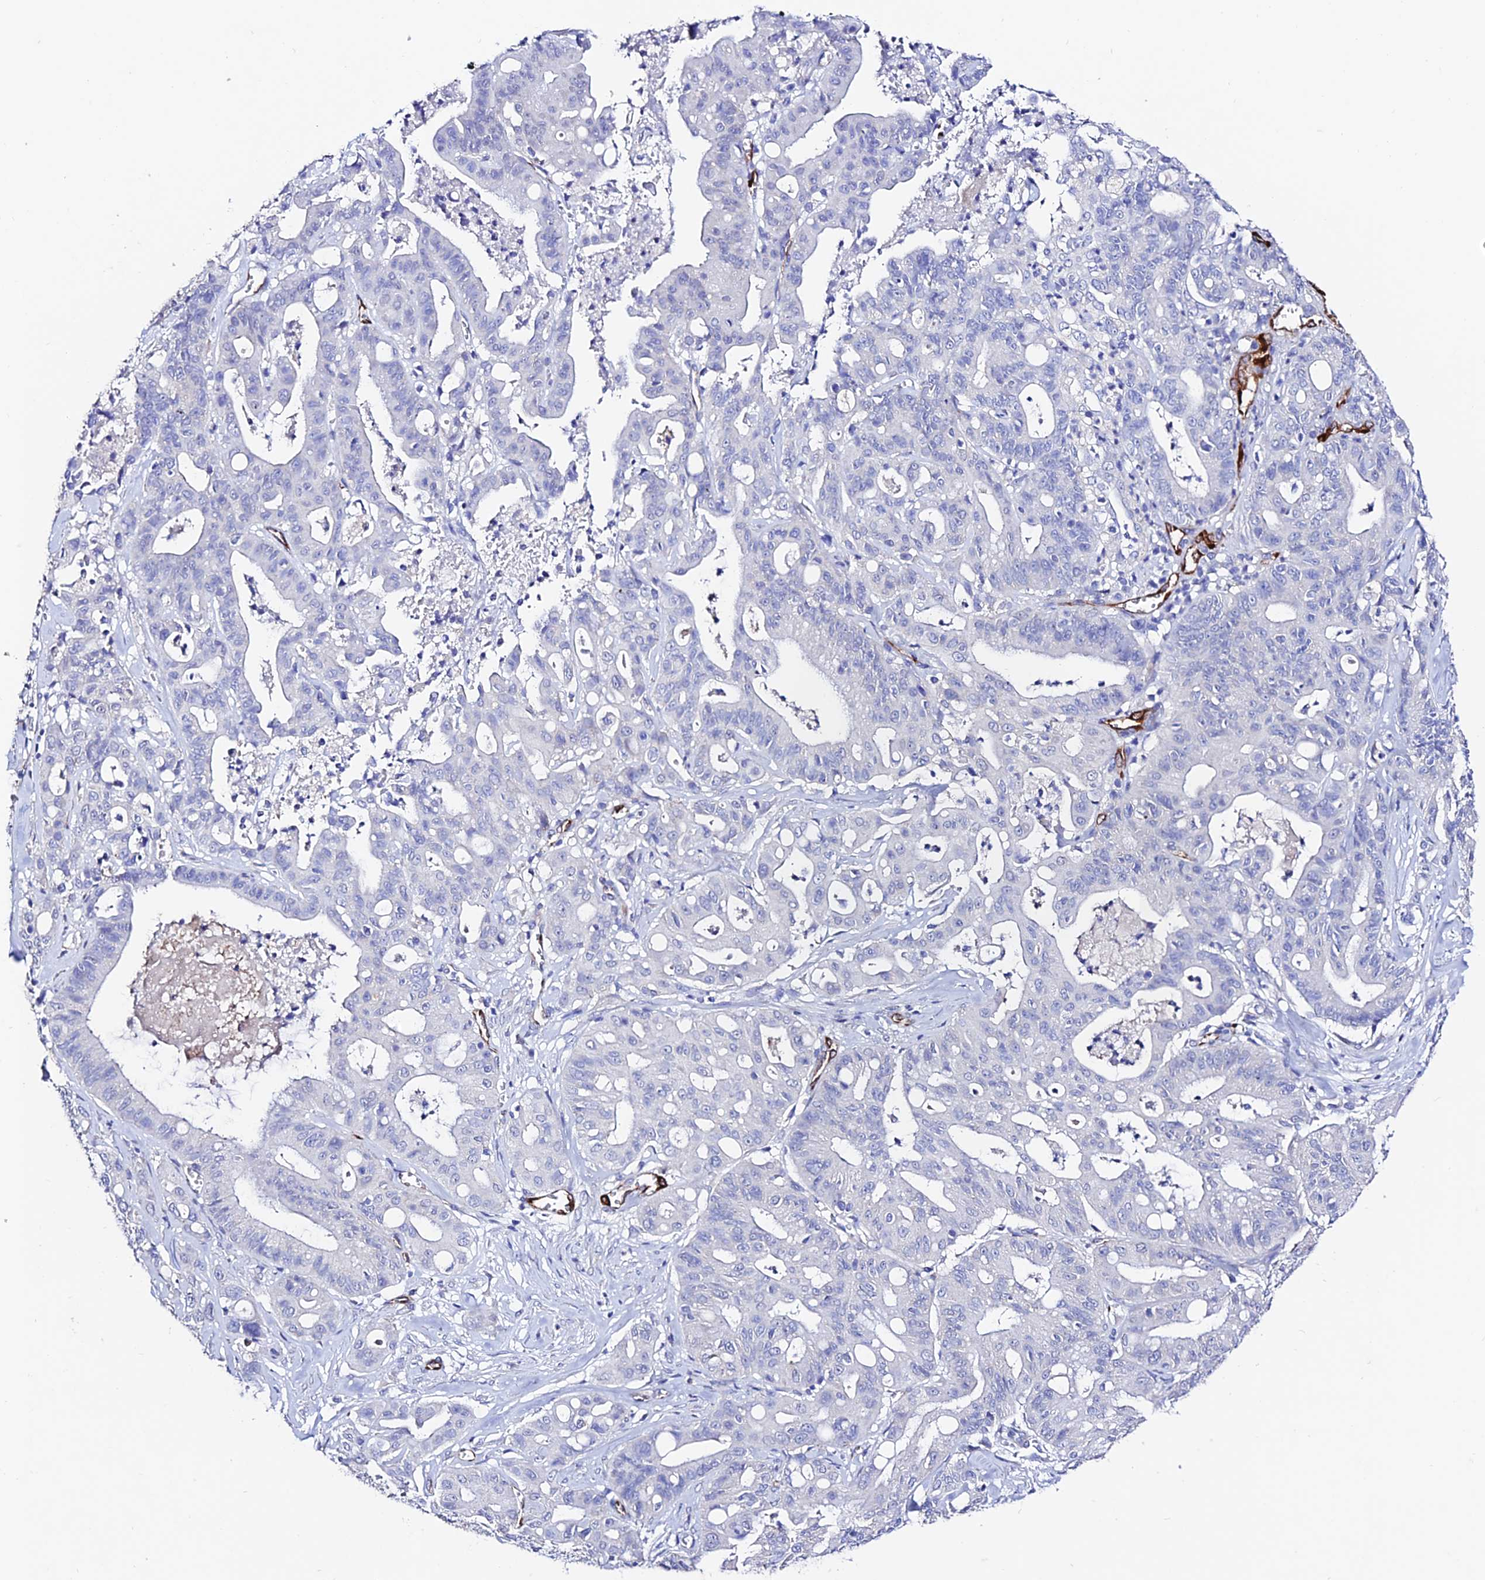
{"staining": {"intensity": "negative", "quantity": "none", "location": "none"}, "tissue": "ovarian cancer", "cell_type": "Tumor cells", "image_type": "cancer", "snomed": [{"axis": "morphology", "description": "Cystadenocarcinoma, mucinous, NOS"}, {"axis": "topography", "description": "Ovary"}], "caption": "Tumor cells show no significant protein positivity in ovarian cancer. Nuclei are stained in blue.", "gene": "ESM1", "patient": {"sex": "female", "age": 70}}